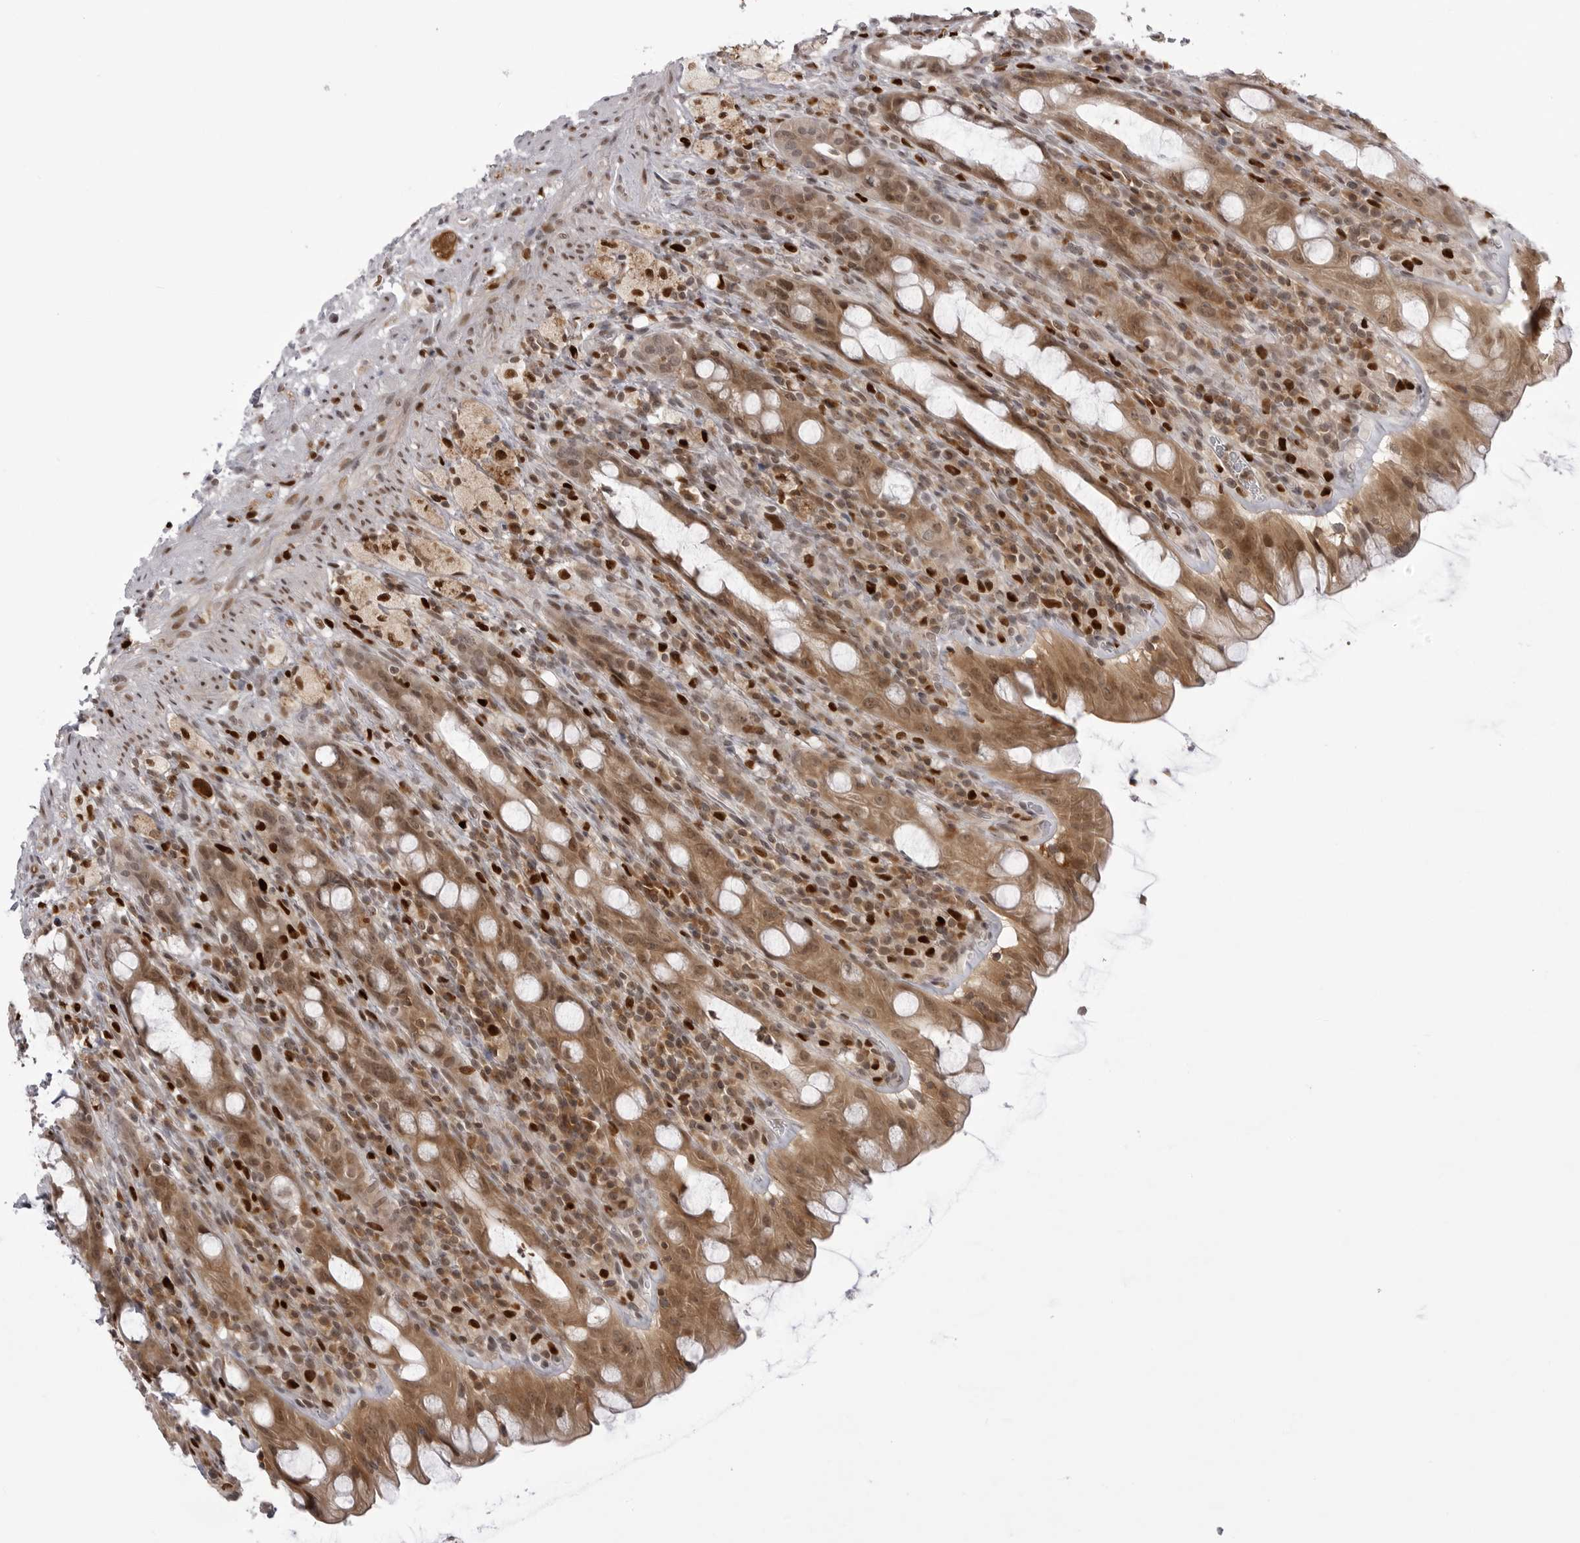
{"staining": {"intensity": "moderate", "quantity": ">75%", "location": "cytoplasmic/membranous,nuclear"}, "tissue": "rectum", "cell_type": "Glandular cells", "image_type": "normal", "snomed": [{"axis": "morphology", "description": "Normal tissue, NOS"}, {"axis": "topography", "description": "Rectum"}], "caption": "A brown stain labels moderate cytoplasmic/membranous,nuclear staining of a protein in glandular cells of normal human rectum.", "gene": "PTK2B", "patient": {"sex": "male", "age": 44}}